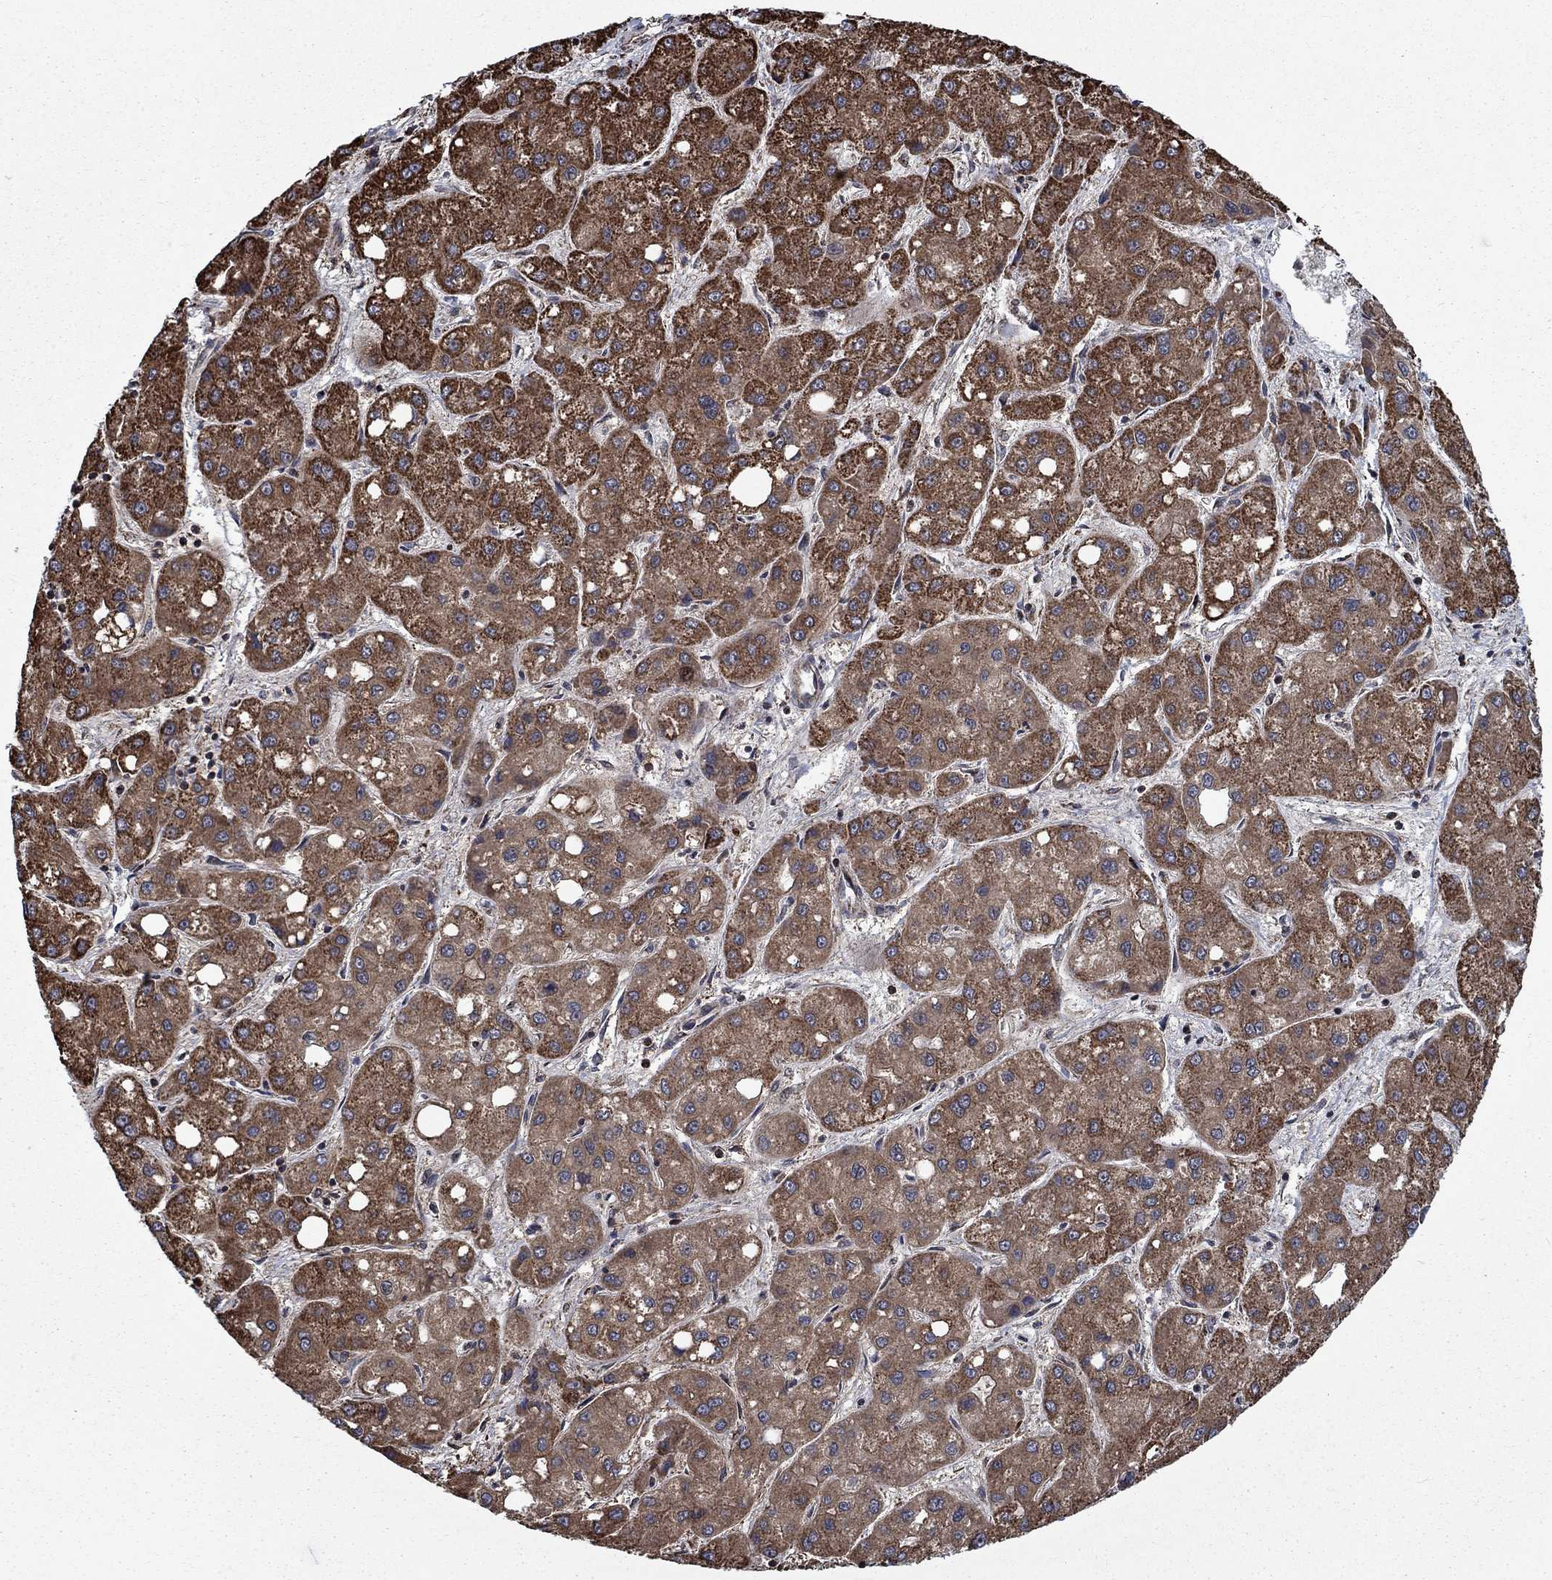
{"staining": {"intensity": "strong", "quantity": "25%-75%", "location": "cytoplasmic/membranous"}, "tissue": "liver cancer", "cell_type": "Tumor cells", "image_type": "cancer", "snomed": [{"axis": "morphology", "description": "Carcinoma, Hepatocellular, NOS"}, {"axis": "topography", "description": "Liver"}], "caption": "A photomicrograph showing strong cytoplasmic/membranous expression in about 25%-75% of tumor cells in liver cancer, as visualized by brown immunohistochemical staining.", "gene": "MOAP1", "patient": {"sex": "male", "age": 73}}